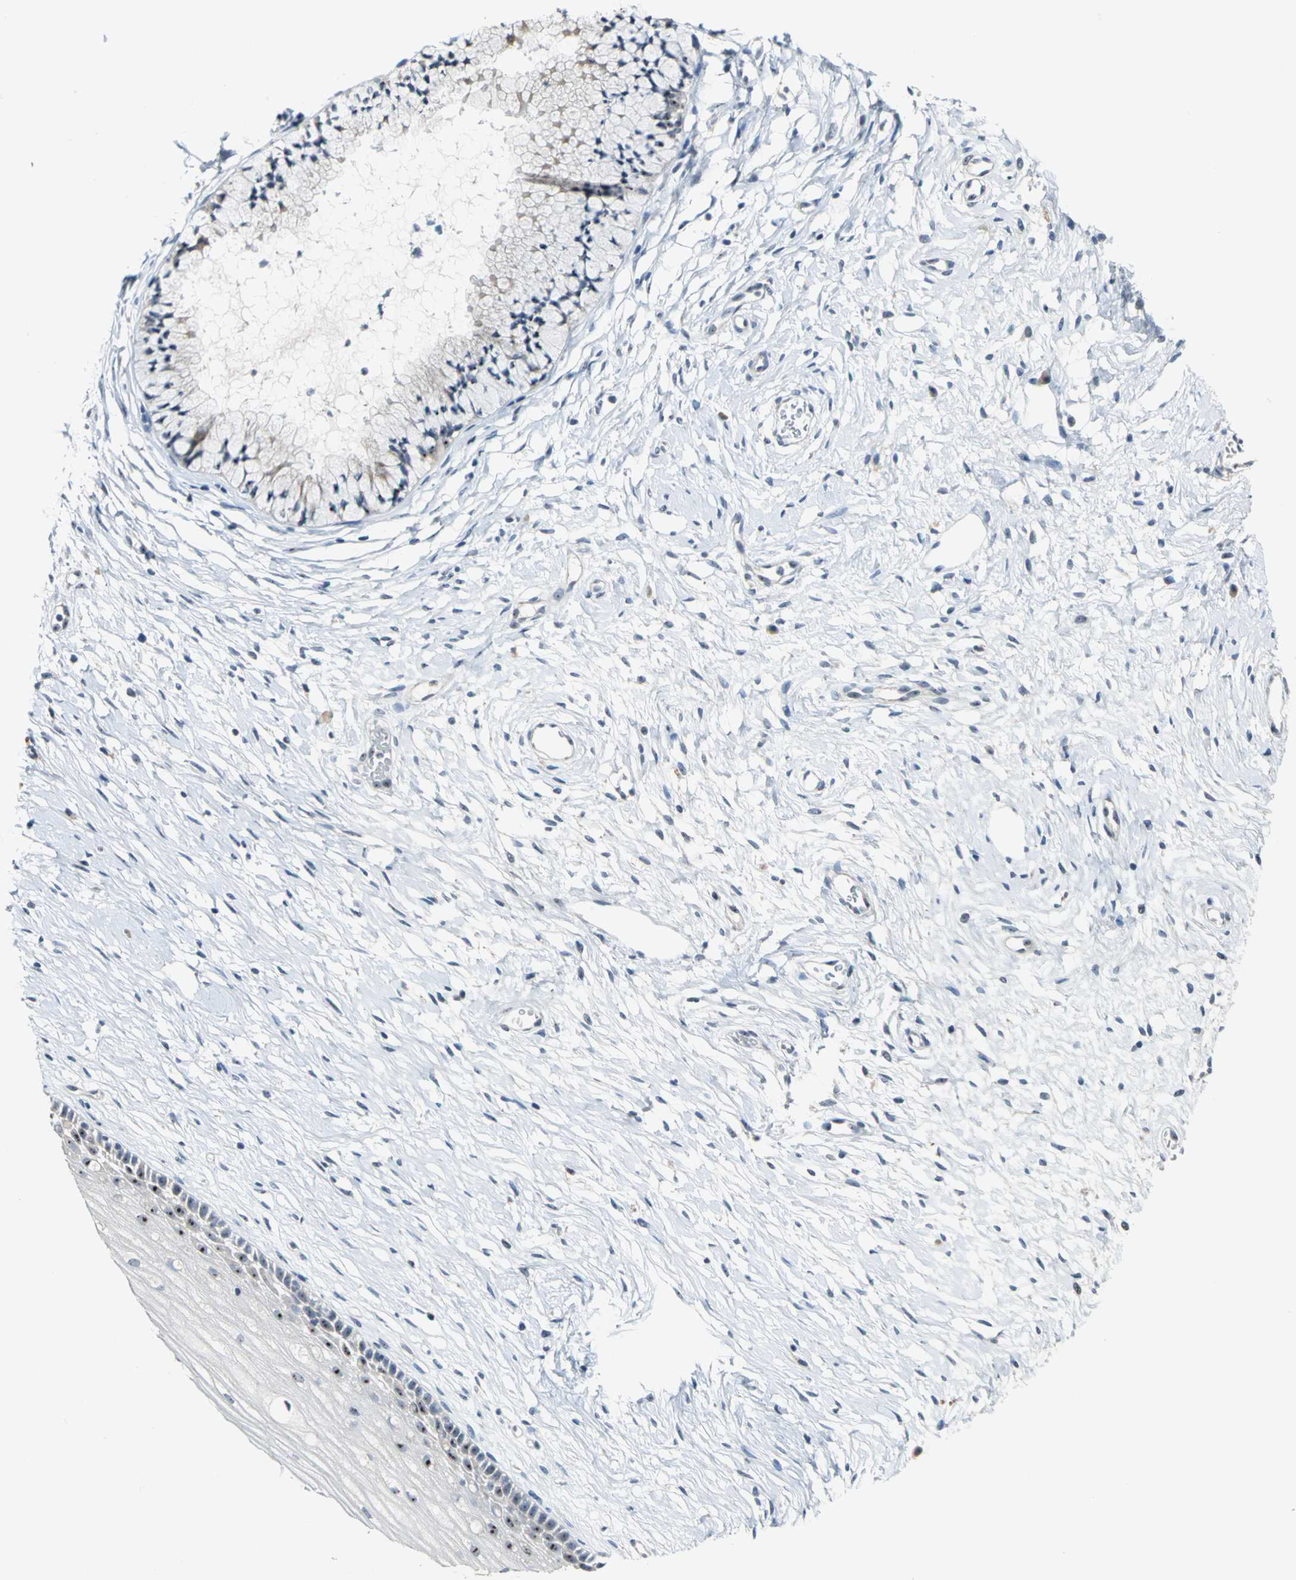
{"staining": {"intensity": "strong", "quantity": ">75%", "location": "nuclear"}, "tissue": "cervix", "cell_type": "Glandular cells", "image_type": "normal", "snomed": [{"axis": "morphology", "description": "Normal tissue, NOS"}, {"axis": "topography", "description": "Cervix"}], "caption": "Brown immunohistochemical staining in normal cervix exhibits strong nuclear expression in about >75% of glandular cells.", "gene": "MYBBP1A", "patient": {"sex": "female", "age": 46}}